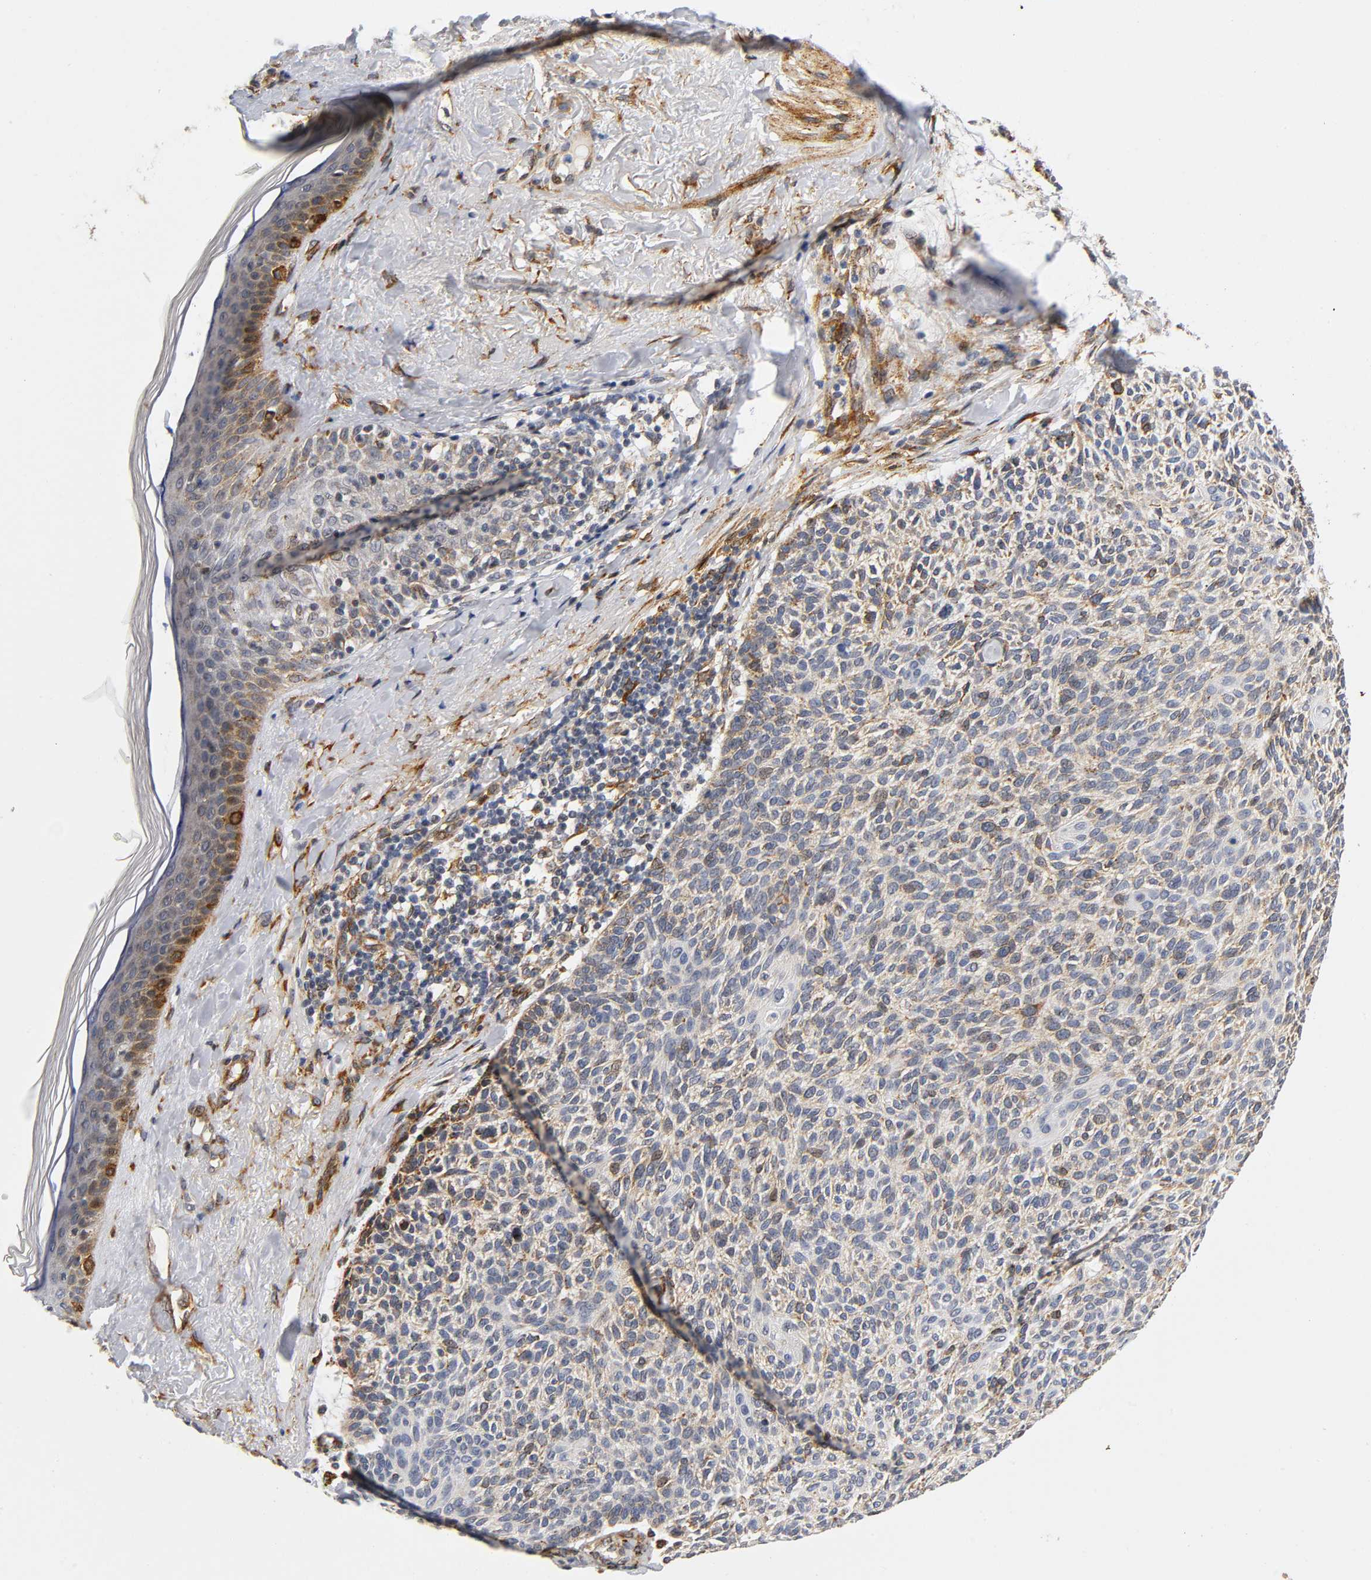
{"staining": {"intensity": "weak", "quantity": ">75%", "location": "cytoplasmic/membranous"}, "tissue": "skin cancer", "cell_type": "Tumor cells", "image_type": "cancer", "snomed": [{"axis": "morphology", "description": "Normal tissue, NOS"}, {"axis": "morphology", "description": "Basal cell carcinoma"}, {"axis": "topography", "description": "Skin"}], "caption": "Basal cell carcinoma (skin) stained with DAB (3,3'-diaminobenzidine) immunohistochemistry exhibits low levels of weak cytoplasmic/membranous positivity in approximately >75% of tumor cells.", "gene": "SOS2", "patient": {"sex": "female", "age": 70}}